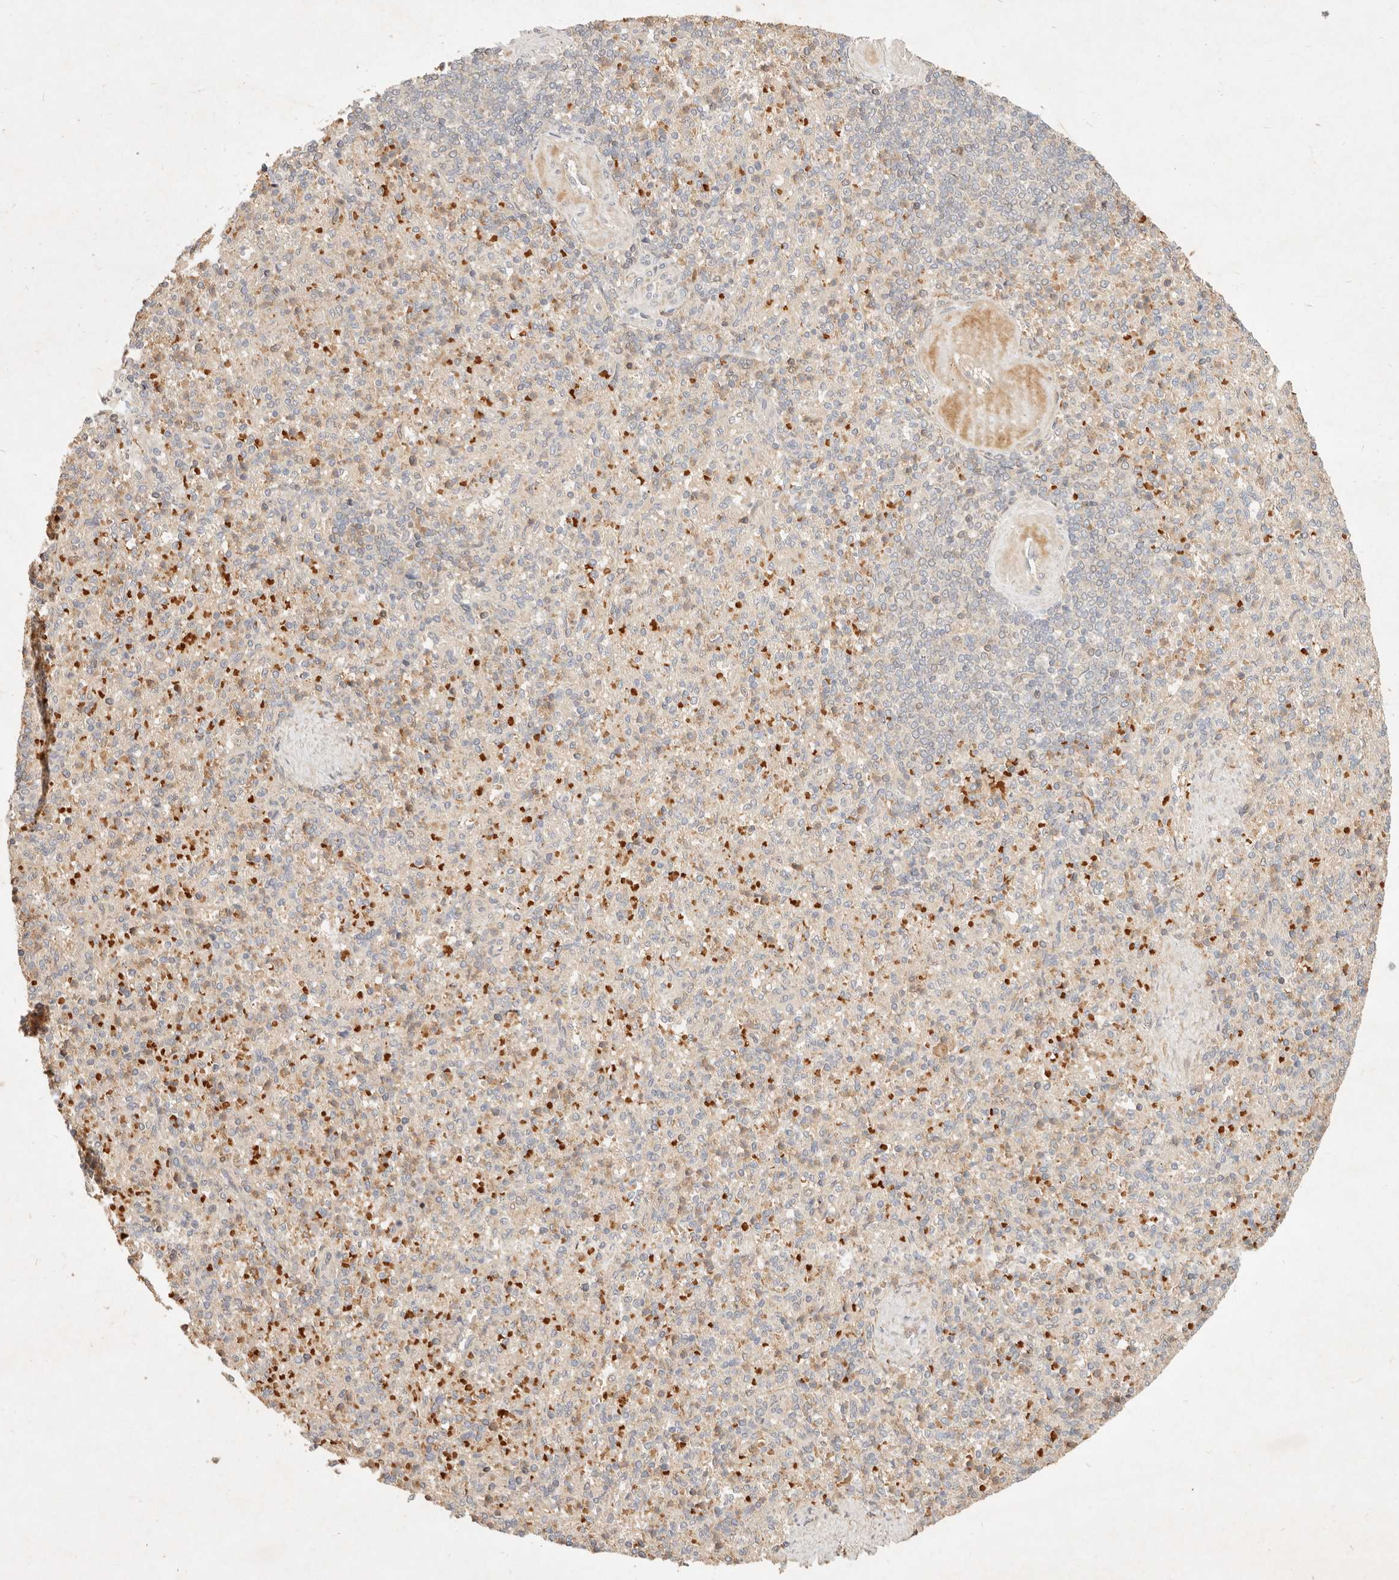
{"staining": {"intensity": "weak", "quantity": "<25%", "location": "cytoplasmic/membranous"}, "tissue": "spleen", "cell_type": "Cells in red pulp", "image_type": "normal", "snomed": [{"axis": "morphology", "description": "Normal tissue, NOS"}, {"axis": "topography", "description": "Spleen"}], "caption": "This photomicrograph is of normal spleen stained with IHC to label a protein in brown with the nuclei are counter-stained blue. There is no staining in cells in red pulp.", "gene": "FREM2", "patient": {"sex": "female", "age": 74}}